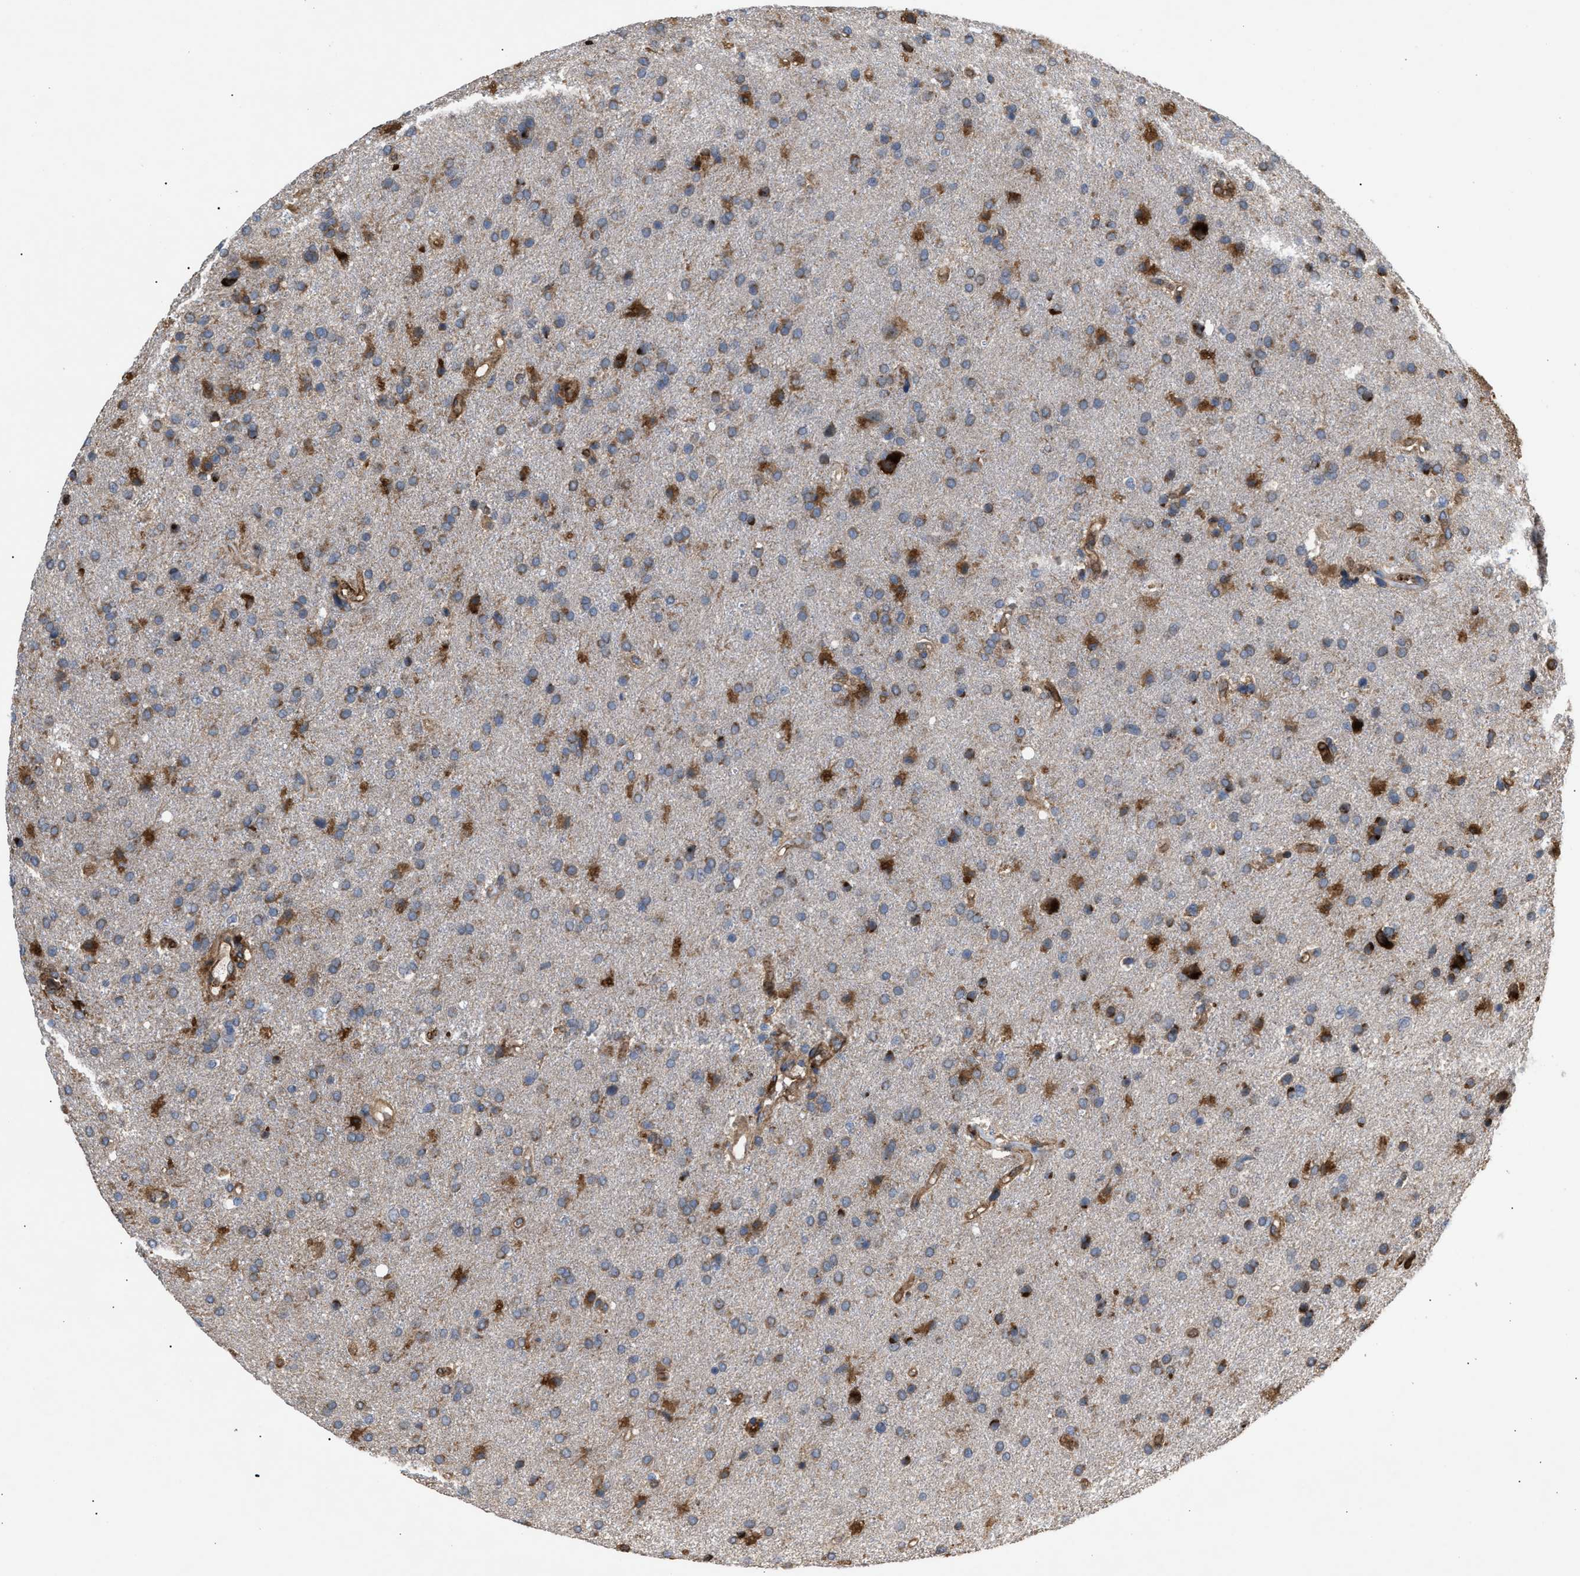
{"staining": {"intensity": "moderate", "quantity": "25%-75%", "location": "cytoplasmic/membranous"}, "tissue": "glioma", "cell_type": "Tumor cells", "image_type": "cancer", "snomed": [{"axis": "morphology", "description": "Glioma, malignant, High grade"}, {"axis": "topography", "description": "Brain"}], "caption": "Glioma stained with DAB immunohistochemistry (IHC) reveals medium levels of moderate cytoplasmic/membranous expression in approximately 25%-75% of tumor cells. Immunohistochemistry stains the protein of interest in brown and the nuclei are stained blue.", "gene": "GCC1", "patient": {"sex": "male", "age": 72}}